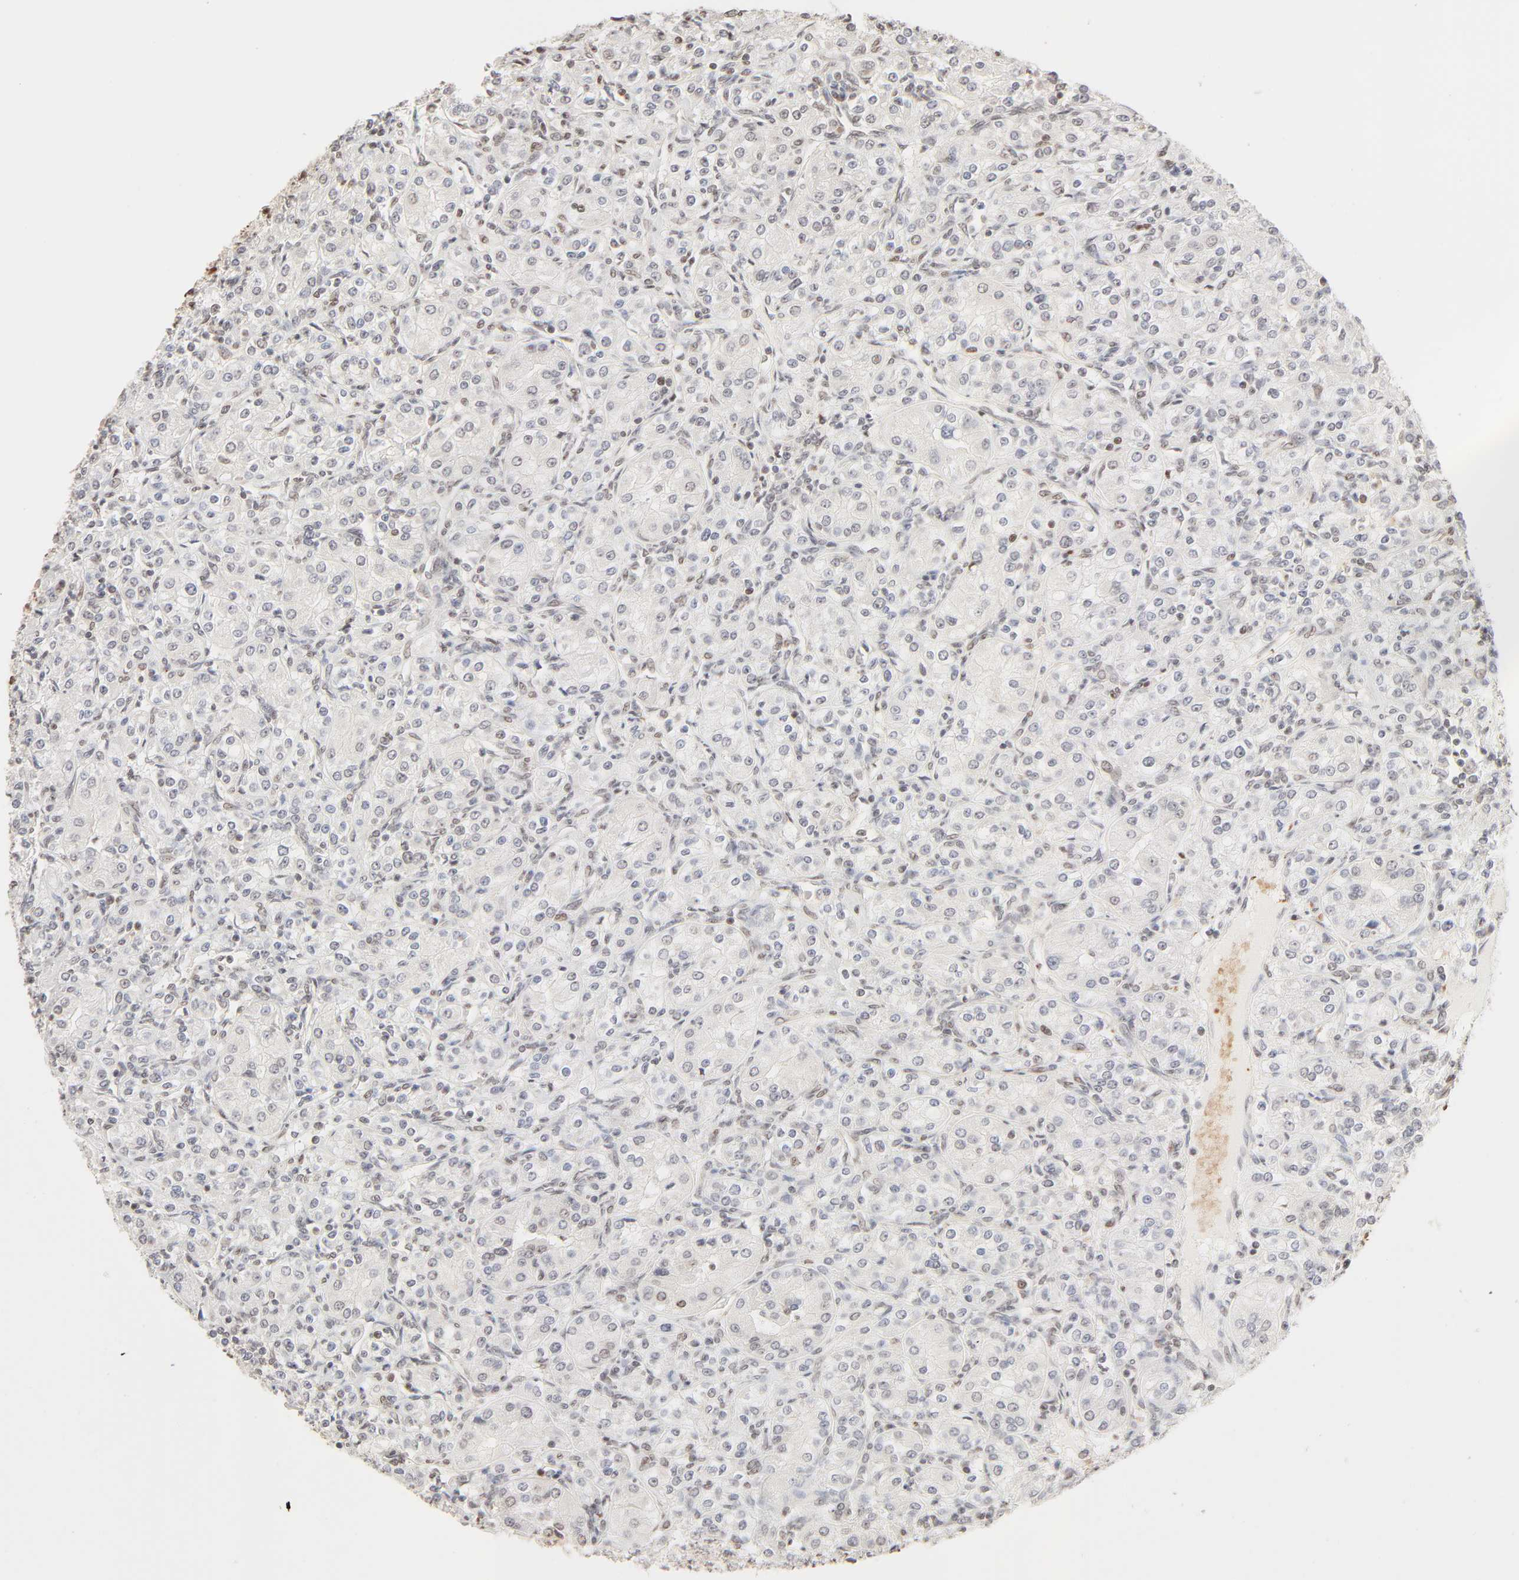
{"staining": {"intensity": "weak", "quantity": "<25%", "location": "nuclear"}, "tissue": "renal cancer", "cell_type": "Tumor cells", "image_type": "cancer", "snomed": [{"axis": "morphology", "description": "Adenocarcinoma, NOS"}, {"axis": "topography", "description": "Kidney"}], "caption": "Immunohistochemistry of human renal cancer demonstrates no expression in tumor cells.", "gene": "FAM50A", "patient": {"sex": "male", "age": 77}}